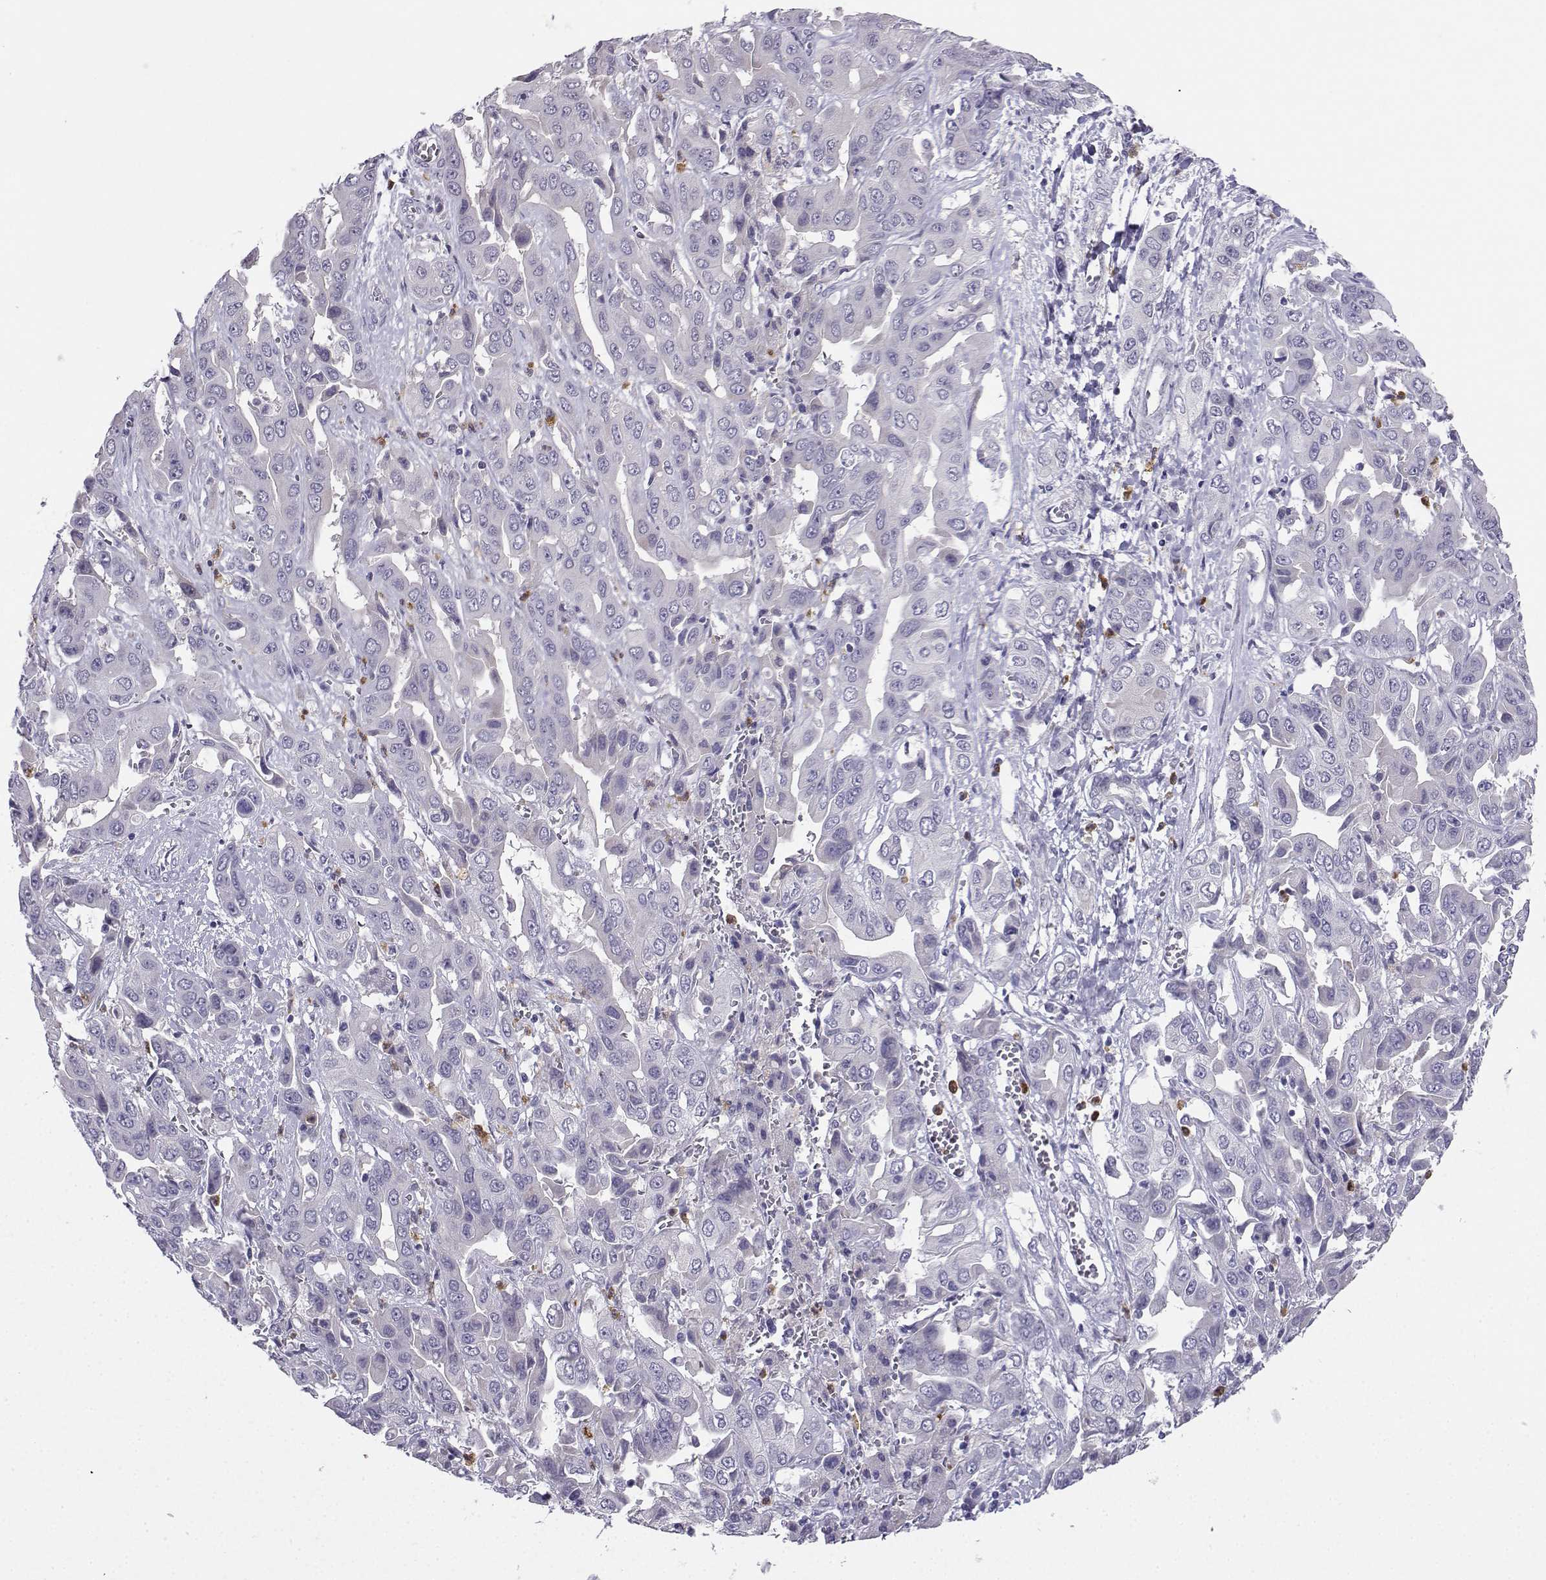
{"staining": {"intensity": "negative", "quantity": "none", "location": "none"}, "tissue": "liver cancer", "cell_type": "Tumor cells", "image_type": "cancer", "snomed": [{"axis": "morphology", "description": "Cholangiocarcinoma"}, {"axis": "topography", "description": "Liver"}], "caption": "A histopathology image of human liver cancer (cholangiocarcinoma) is negative for staining in tumor cells.", "gene": "CALY", "patient": {"sex": "female", "age": 52}}